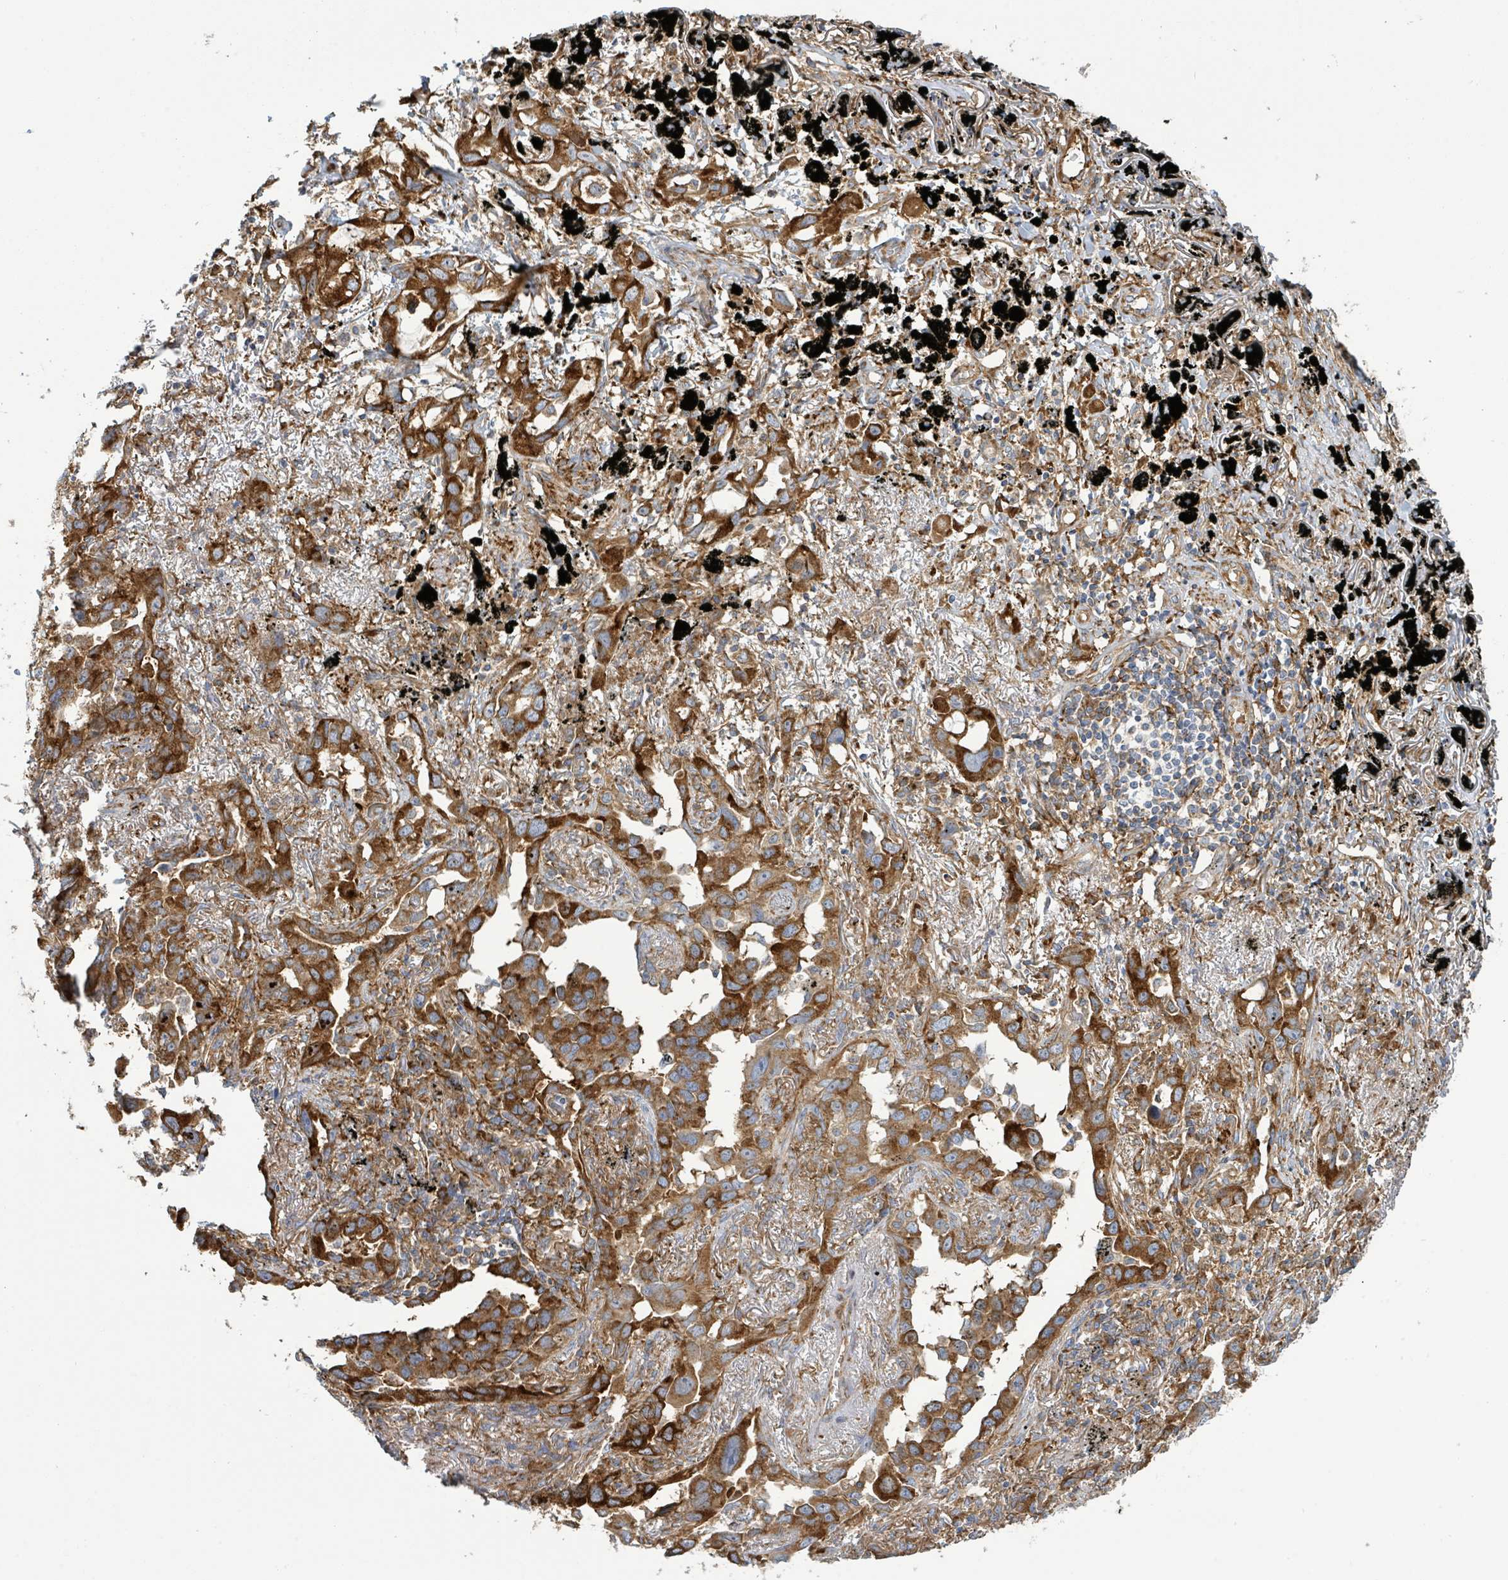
{"staining": {"intensity": "strong", "quantity": ">75%", "location": "cytoplasmic/membranous"}, "tissue": "lung cancer", "cell_type": "Tumor cells", "image_type": "cancer", "snomed": [{"axis": "morphology", "description": "Adenocarcinoma, NOS"}, {"axis": "topography", "description": "Lung"}], "caption": "Immunohistochemistry (IHC) staining of adenocarcinoma (lung), which demonstrates high levels of strong cytoplasmic/membranous expression in approximately >75% of tumor cells indicating strong cytoplasmic/membranous protein positivity. The staining was performed using DAB (brown) for protein detection and nuclei were counterstained in hematoxylin (blue).", "gene": "EGFL7", "patient": {"sex": "male", "age": 67}}